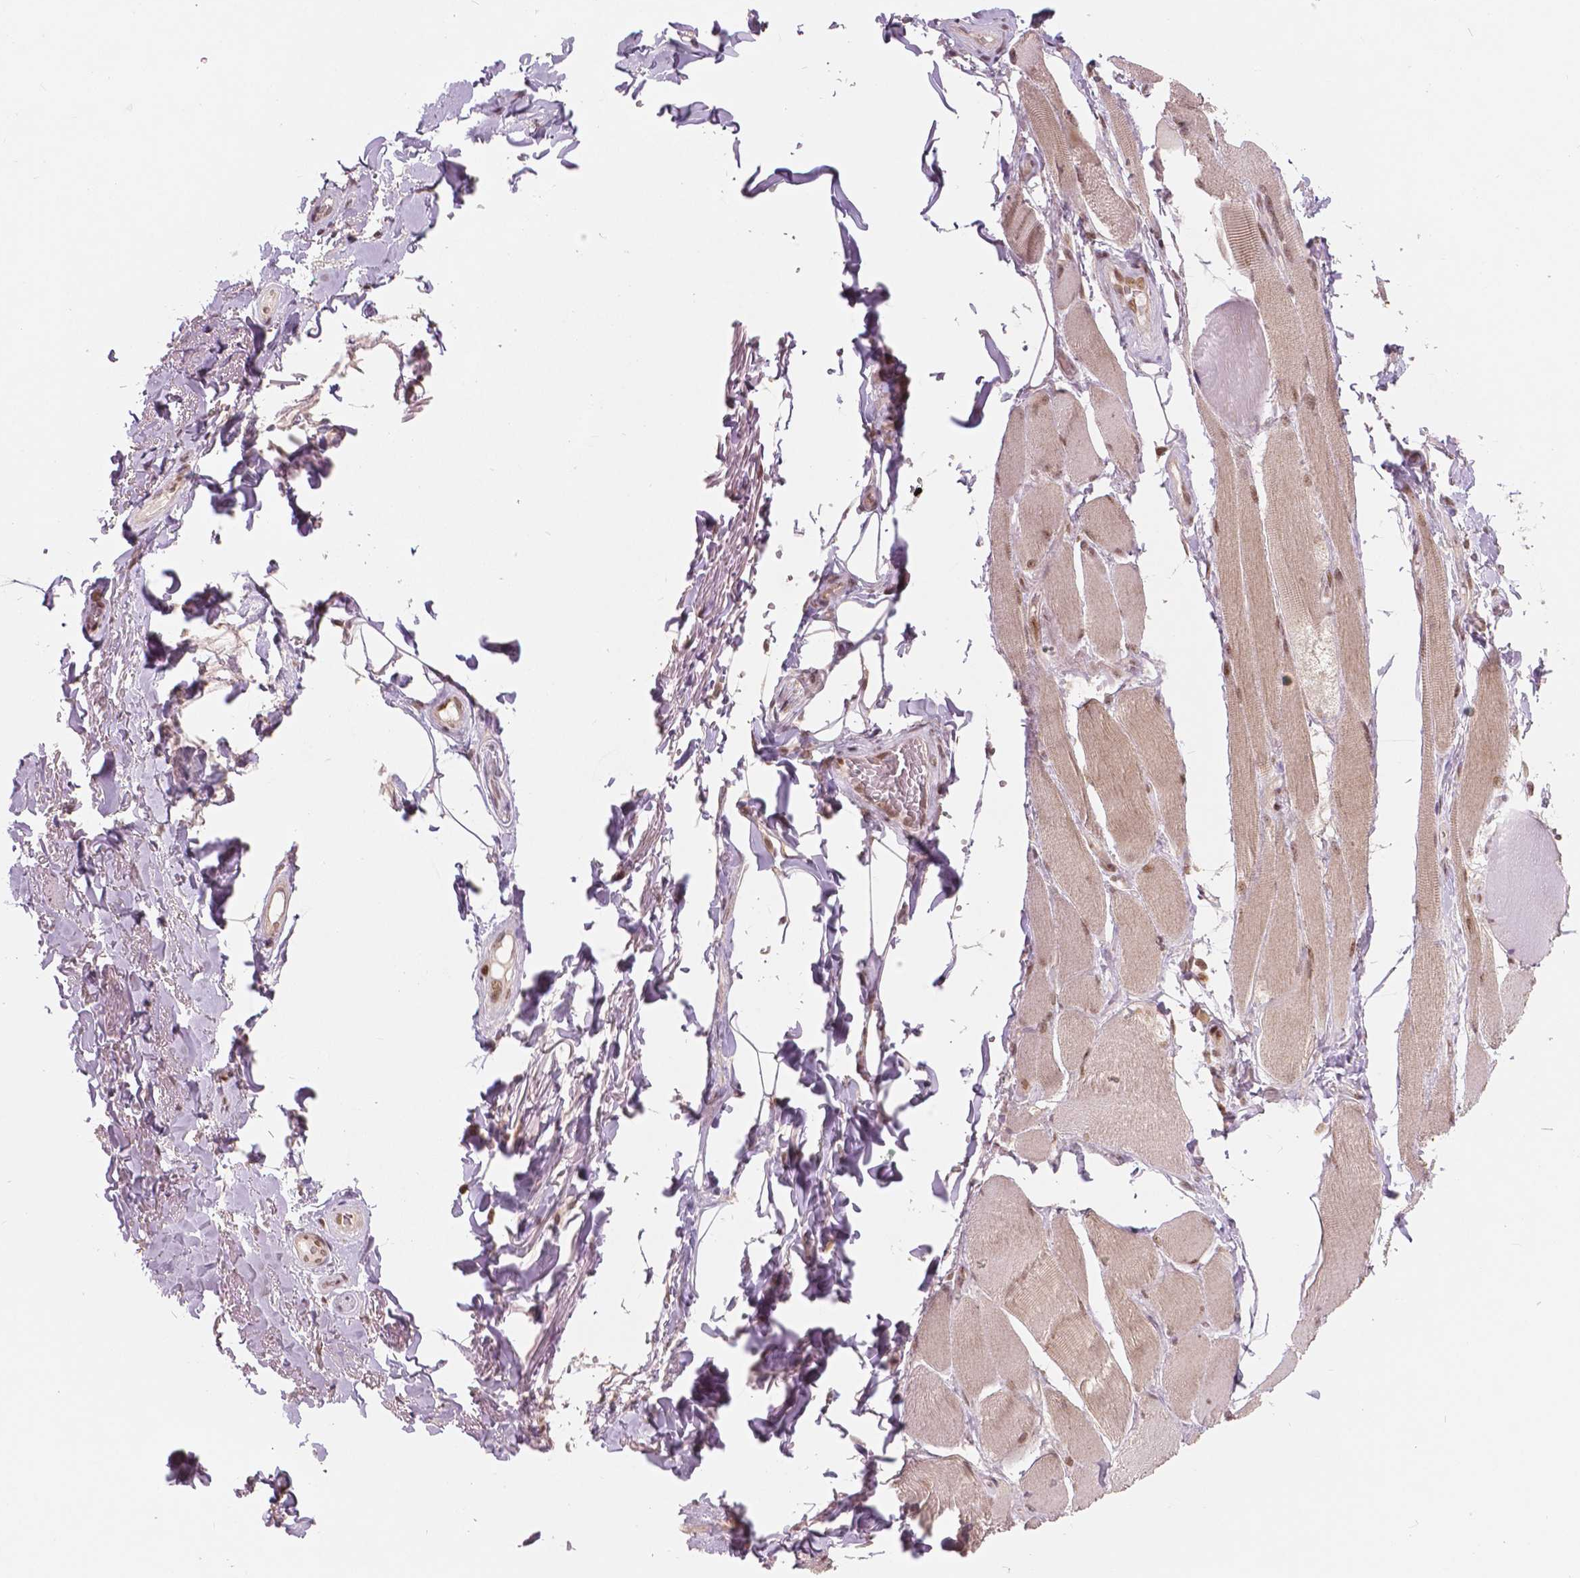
{"staining": {"intensity": "moderate", "quantity": ">75%", "location": "cytoplasmic/membranous,nuclear"}, "tissue": "skeletal muscle", "cell_type": "Myocytes", "image_type": "normal", "snomed": [{"axis": "morphology", "description": "Normal tissue, NOS"}, {"axis": "topography", "description": "Skeletal muscle"}, {"axis": "topography", "description": "Anal"}, {"axis": "topography", "description": "Peripheral nerve tissue"}], "caption": "The photomicrograph shows staining of unremarkable skeletal muscle, revealing moderate cytoplasmic/membranous,nuclear protein expression (brown color) within myocytes.", "gene": "NSD2", "patient": {"sex": "male", "age": 53}}